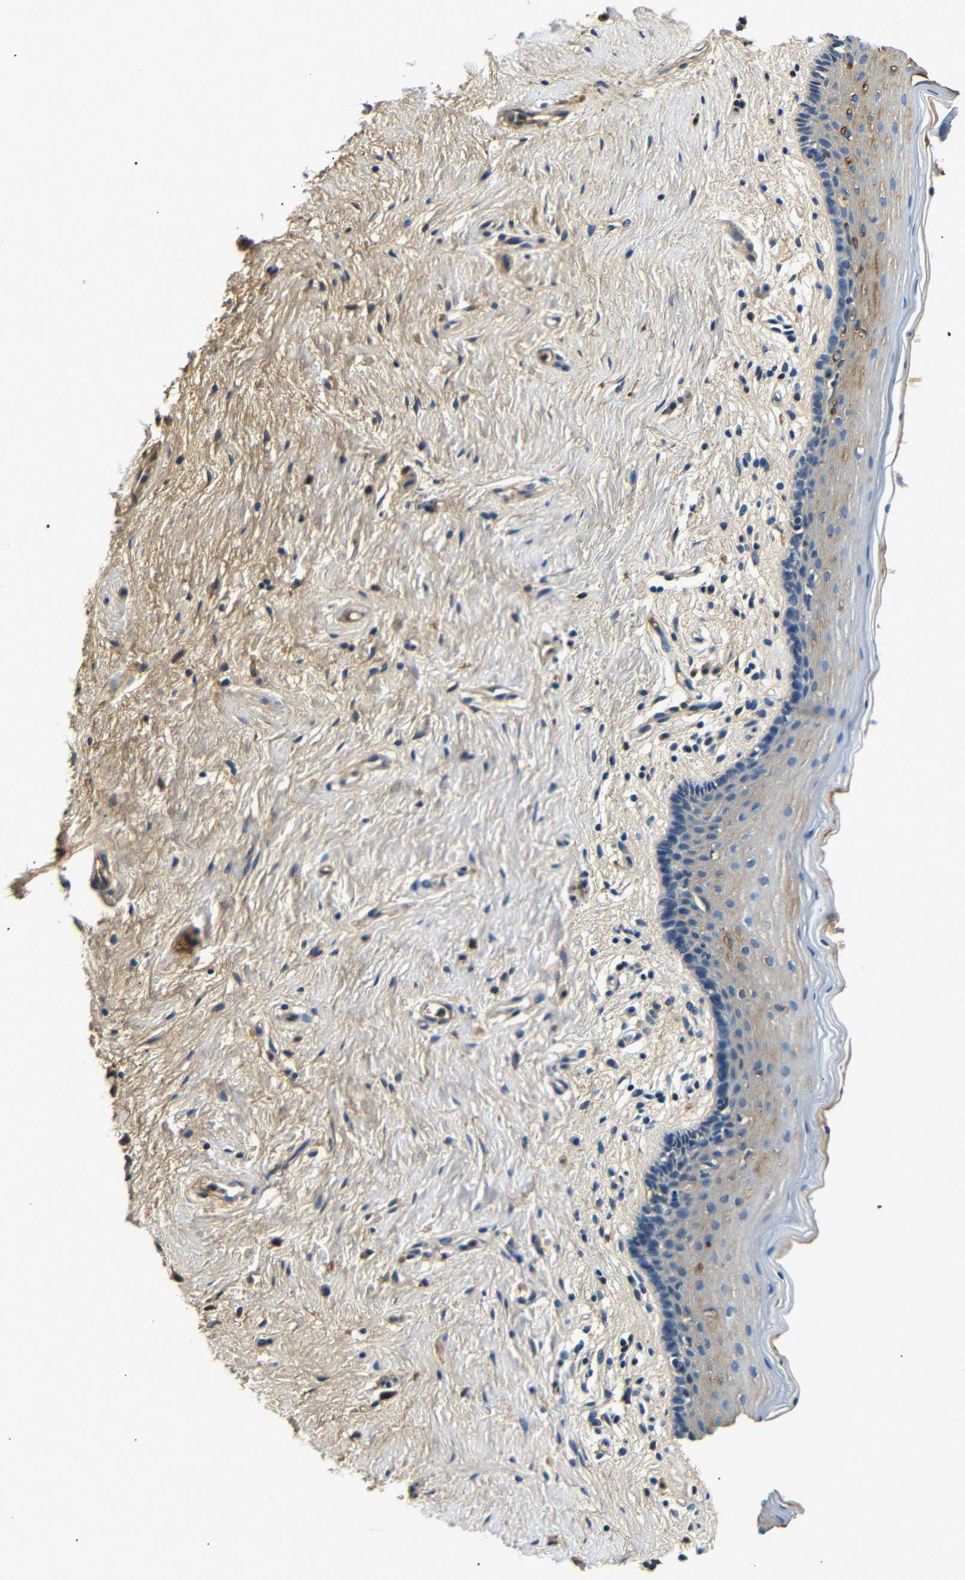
{"staining": {"intensity": "weak", "quantity": "25%-75%", "location": "cytoplasmic/membranous"}, "tissue": "vagina", "cell_type": "Squamous epithelial cells", "image_type": "normal", "snomed": [{"axis": "morphology", "description": "Normal tissue, NOS"}, {"axis": "topography", "description": "Vagina"}], "caption": "Vagina stained with a protein marker displays weak staining in squamous epithelial cells.", "gene": "LHCGR", "patient": {"sex": "female", "age": 44}}